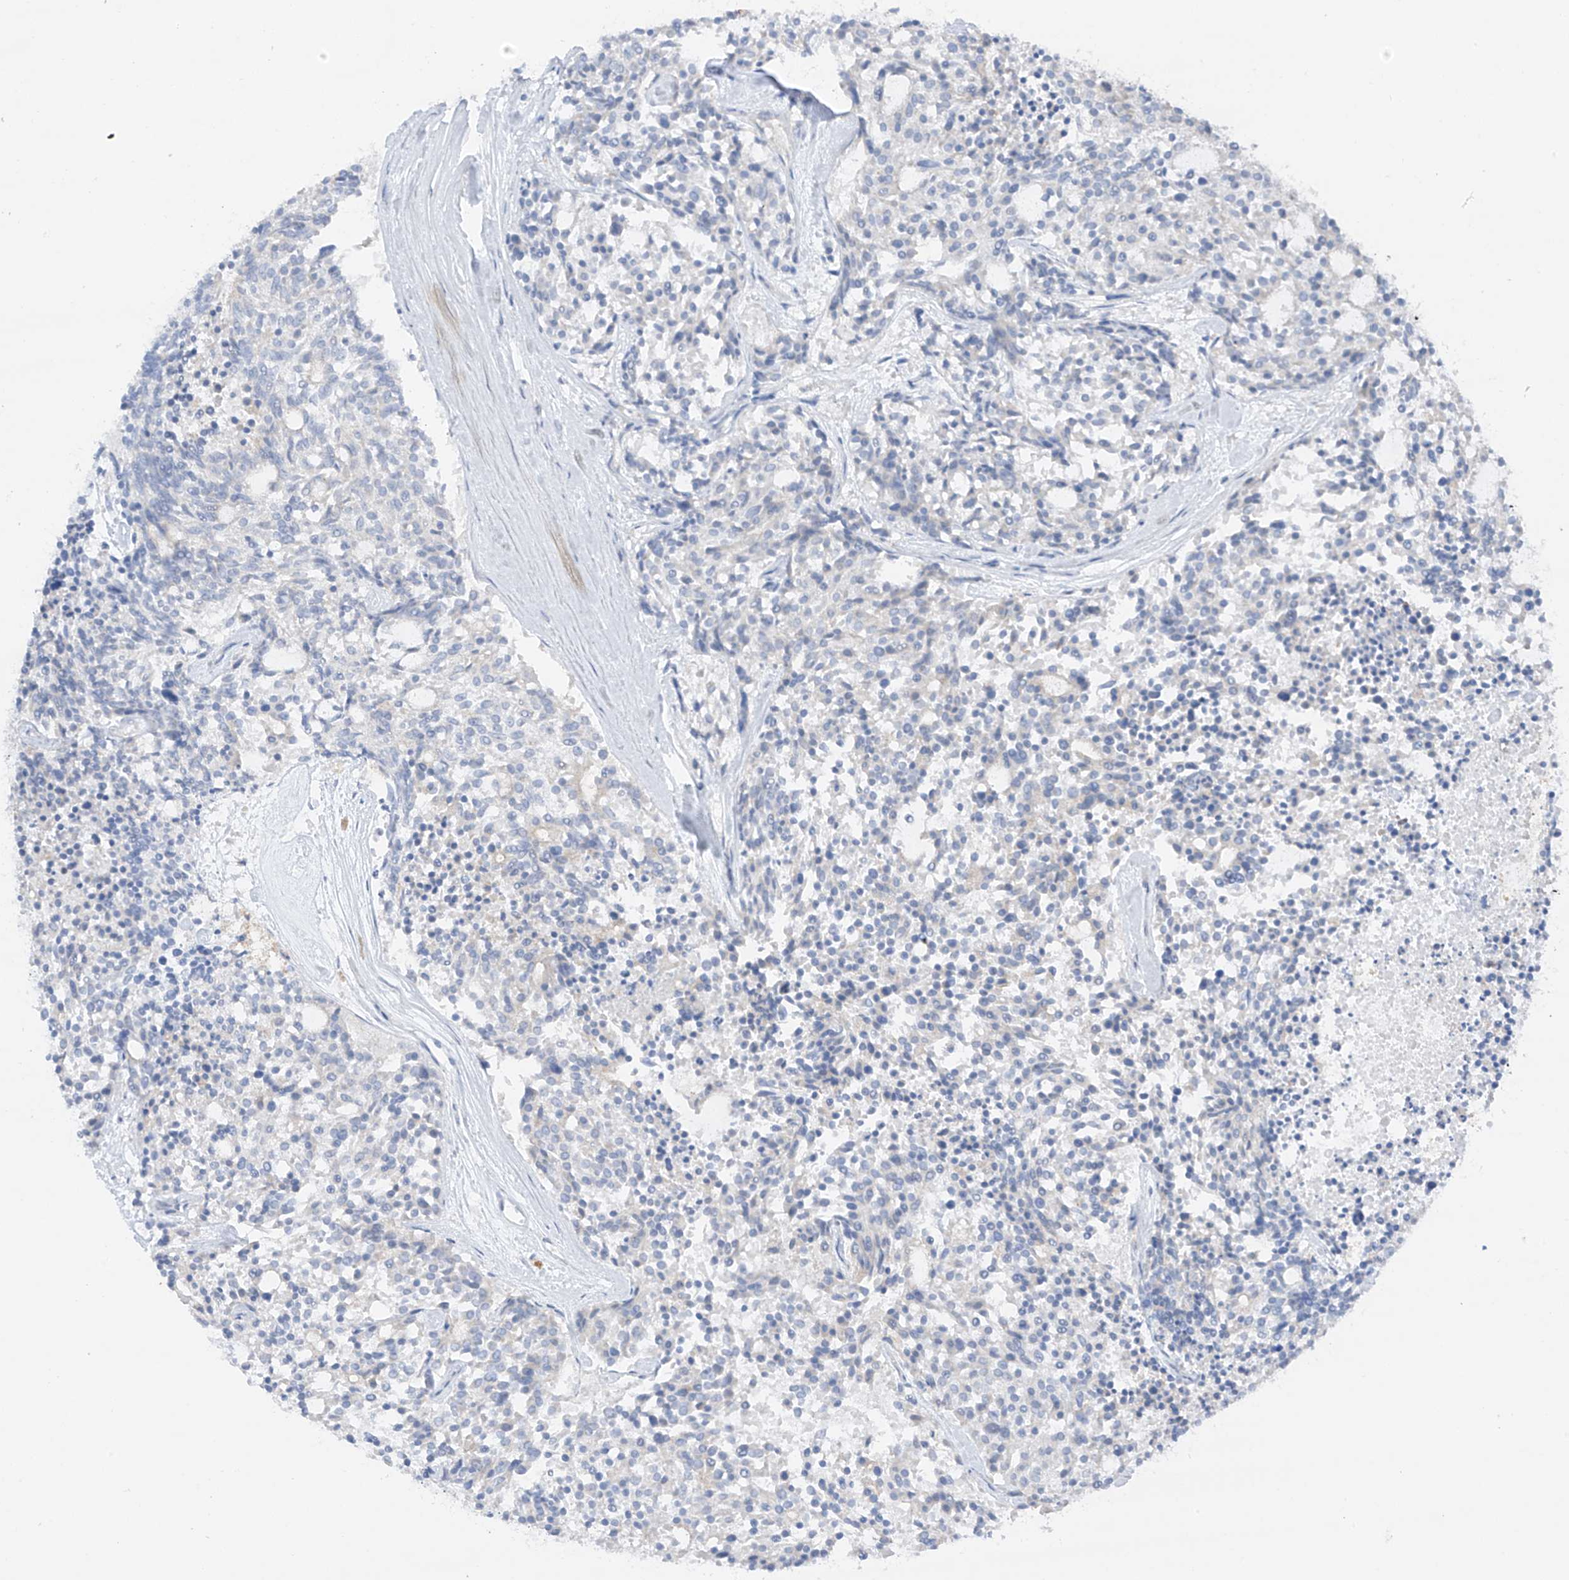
{"staining": {"intensity": "negative", "quantity": "none", "location": "none"}, "tissue": "carcinoid", "cell_type": "Tumor cells", "image_type": "cancer", "snomed": [{"axis": "morphology", "description": "Carcinoid, malignant, NOS"}, {"axis": "topography", "description": "Pancreas"}], "caption": "Protein analysis of carcinoid exhibits no significant staining in tumor cells. (DAB IHC visualized using brightfield microscopy, high magnification).", "gene": "CAPN13", "patient": {"sex": "female", "age": 54}}